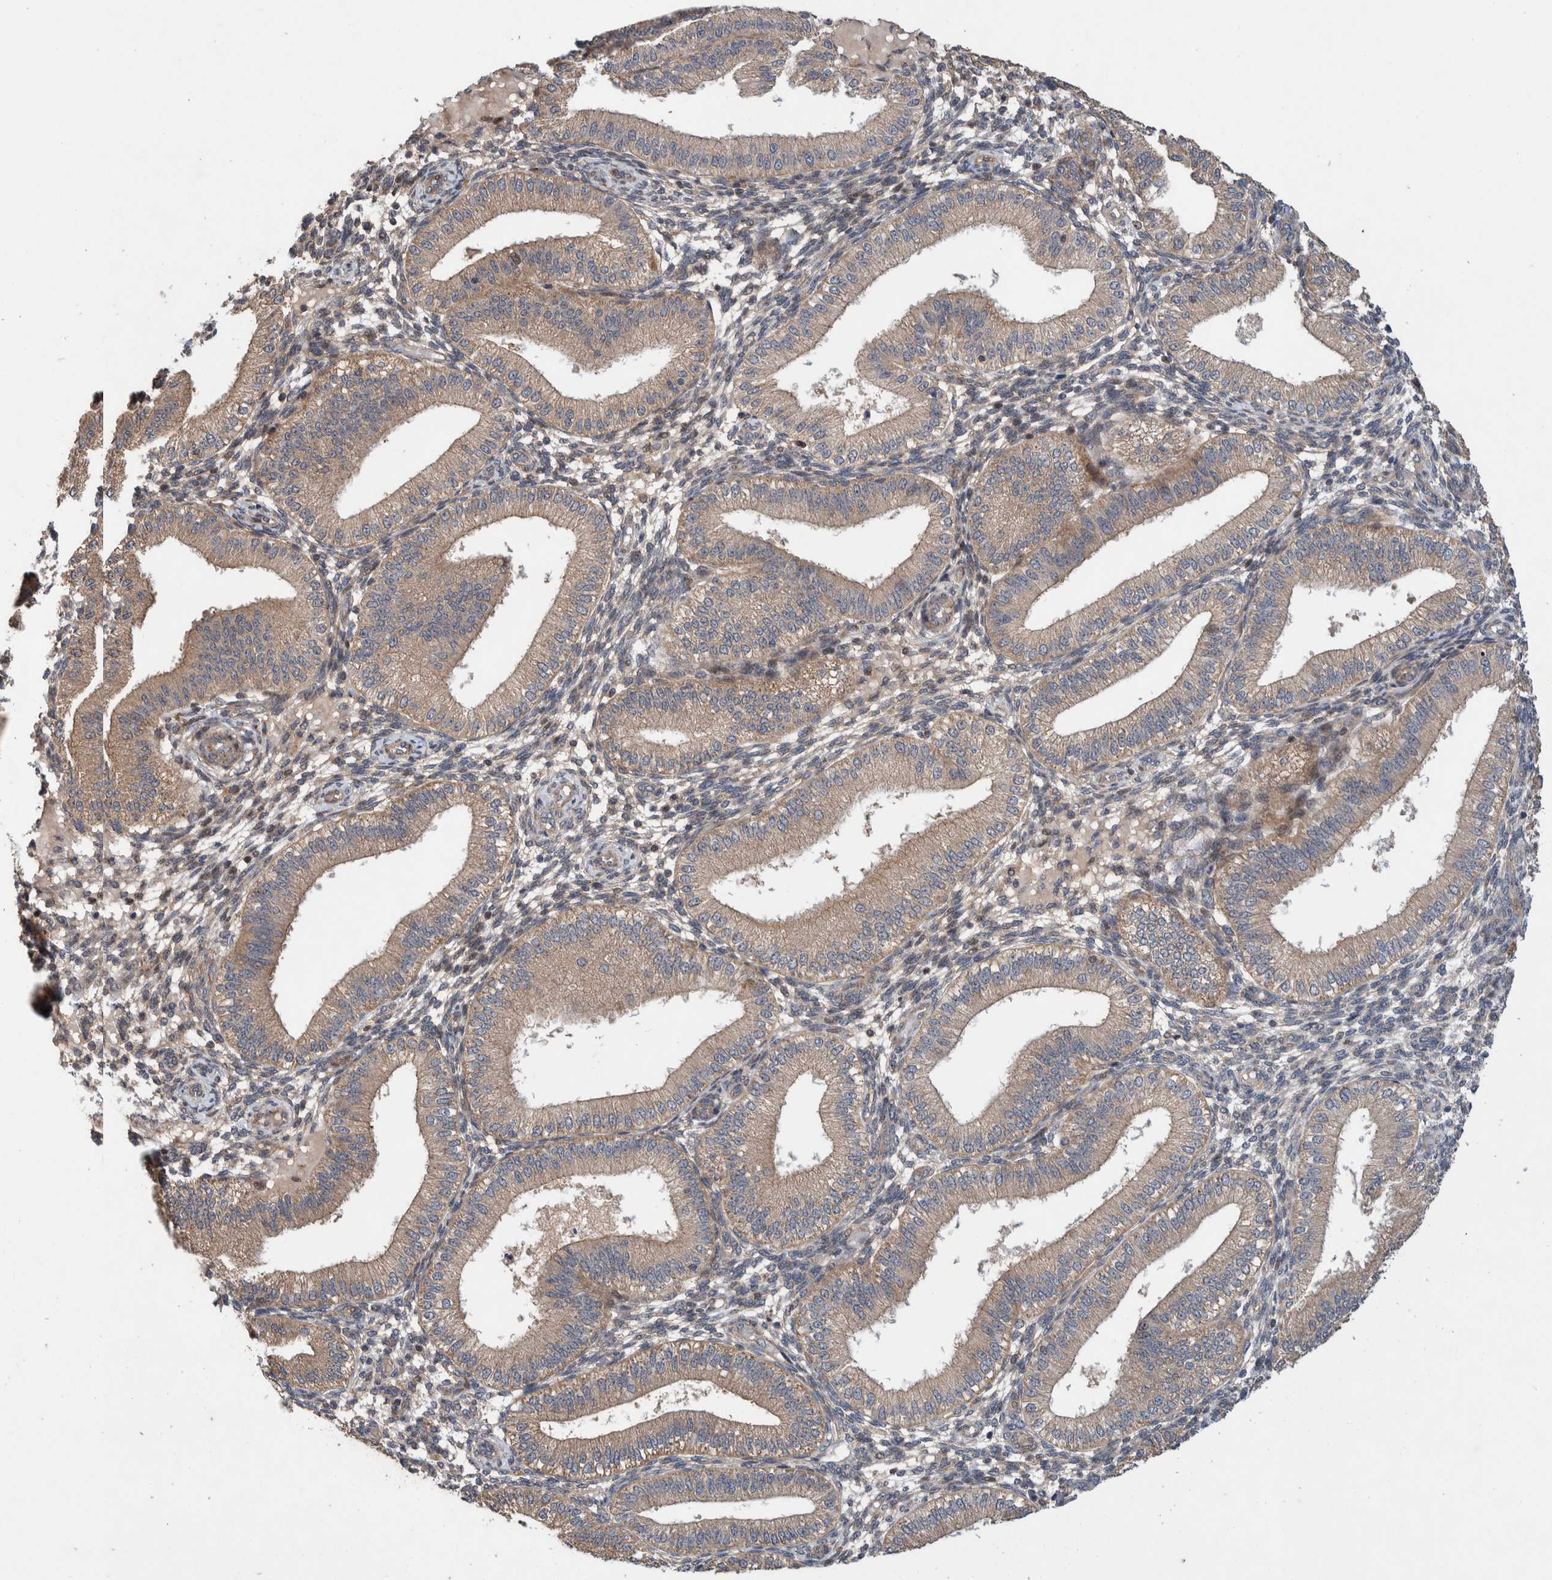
{"staining": {"intensity": "weak", "quantity": "25%-75%", "location": "cytoplasmic/membranous"}, "tissue": "endometrium", "cell_type": "Cells in endometrial stroma", "image_type": "normal", "snomed": [{"axis": "morphology", "description": "Normal tissue, NOS"}, {"axis": "topography", "description": "Endometrium"}], "caption": "Weak cytoplasmic/membranous expression for a protein is appreciated in approximately 25%-75% of cells in endometrial stroma of normal endometrium using immunohistochemistry.", "gene": "PIK3R6", "patient": {"sex": "female", "age": 39}}